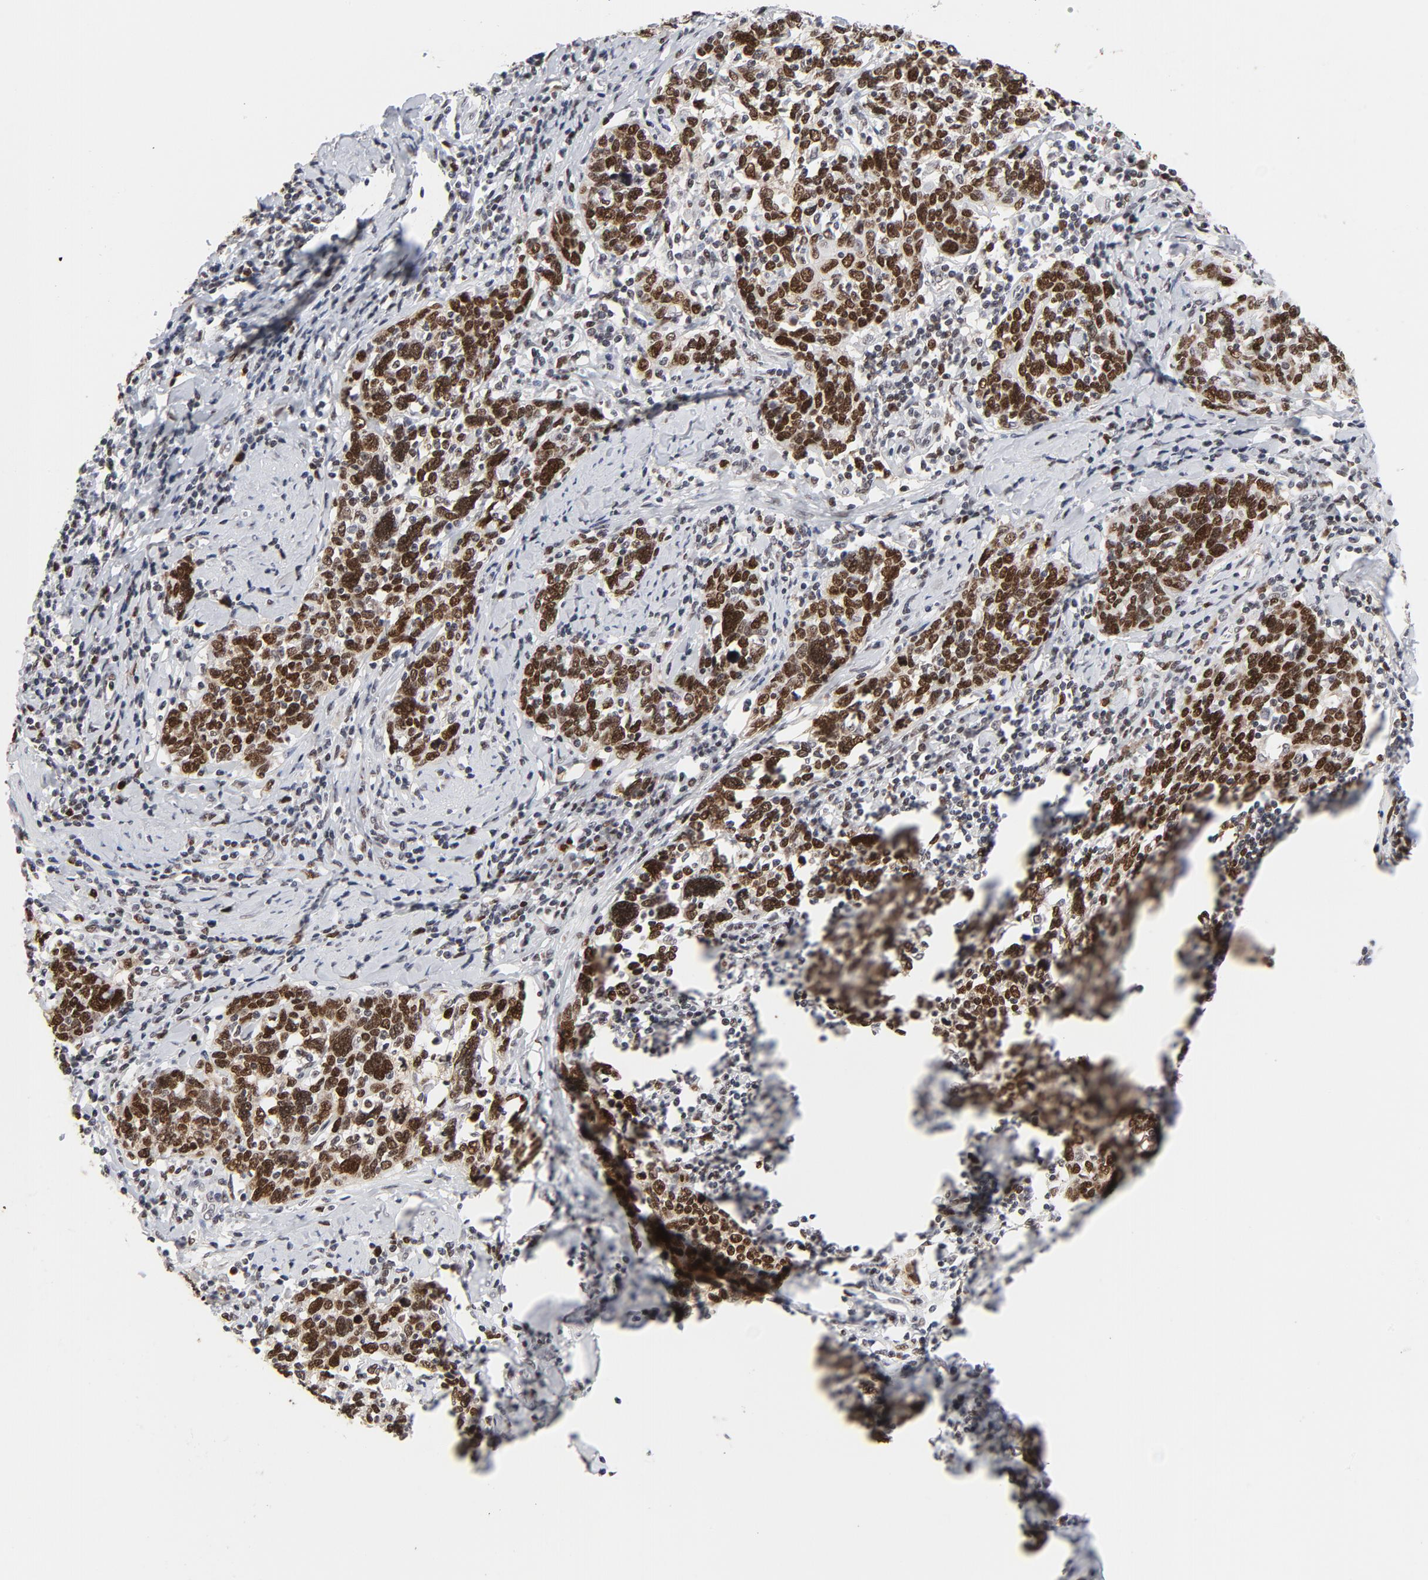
{"staining": {"intensity": "strong", "quantity": ">75%", "location": "nuclear"}, "tissue": "cervical cancer", "cell_type": "Tumor cells", "image_type": "cancer", "snomed": [{"axis": "morphology", "description": "Squamous cell carcinoma, NOS"}, {"axis": "topography", "description": "Cervix"}], "caption": "This micrograph reveals immunohistochemistry (IHC) staining of squamous cell carcinoma (cervical), with high strong nuclear positivity in about >75% of tumor cells.", "gene": "RFC4", "patient": {"sex": "female", "age": 41}}